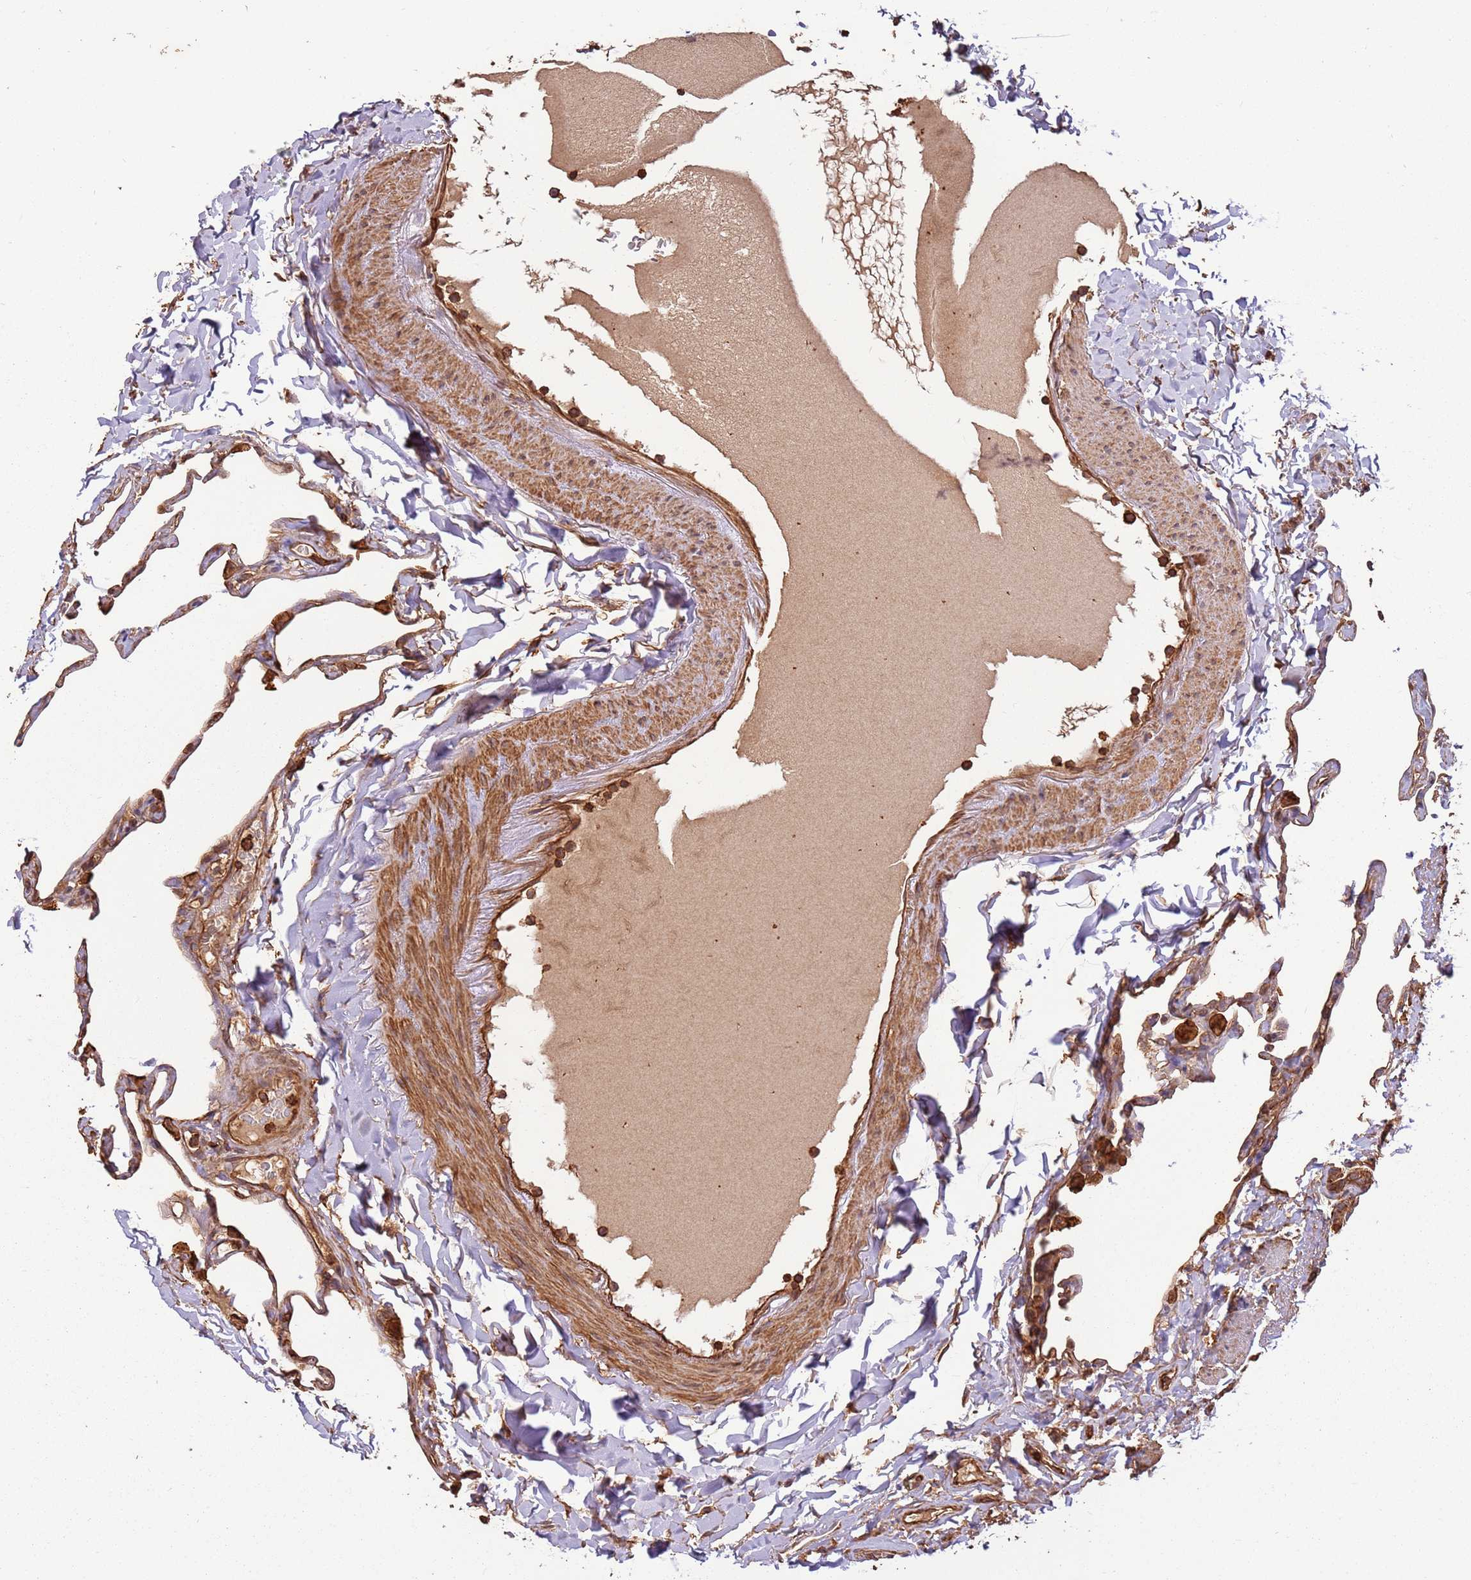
{"staining": {"intensity": "moderate", "quantity": ">75%", "location": "cytoplasmic/membranous"}, "tissue": "lung", "cell_type": "Alveolar cells", "image_type": "normal", "snomed": [{"axis": "morphology", "description": "Normal tissue, NOS"}, {"axis": "topography", "description": "Lung"}], "caption": "High-magnification brightfield microscopy of normal lung stained with DAB (brown) and counterstained with hematoxylin (blue). alveolar cells exhibit moderate cytoplasmic/membranous positivity is identified in approximately>75% of cells. (DAB (3,3'-diaminobenzidine) IHC, brown staining for protein, blue staining for nuclei).", "gene": "ACVR2A", "patient": {"sex": "male", "age": 65}}